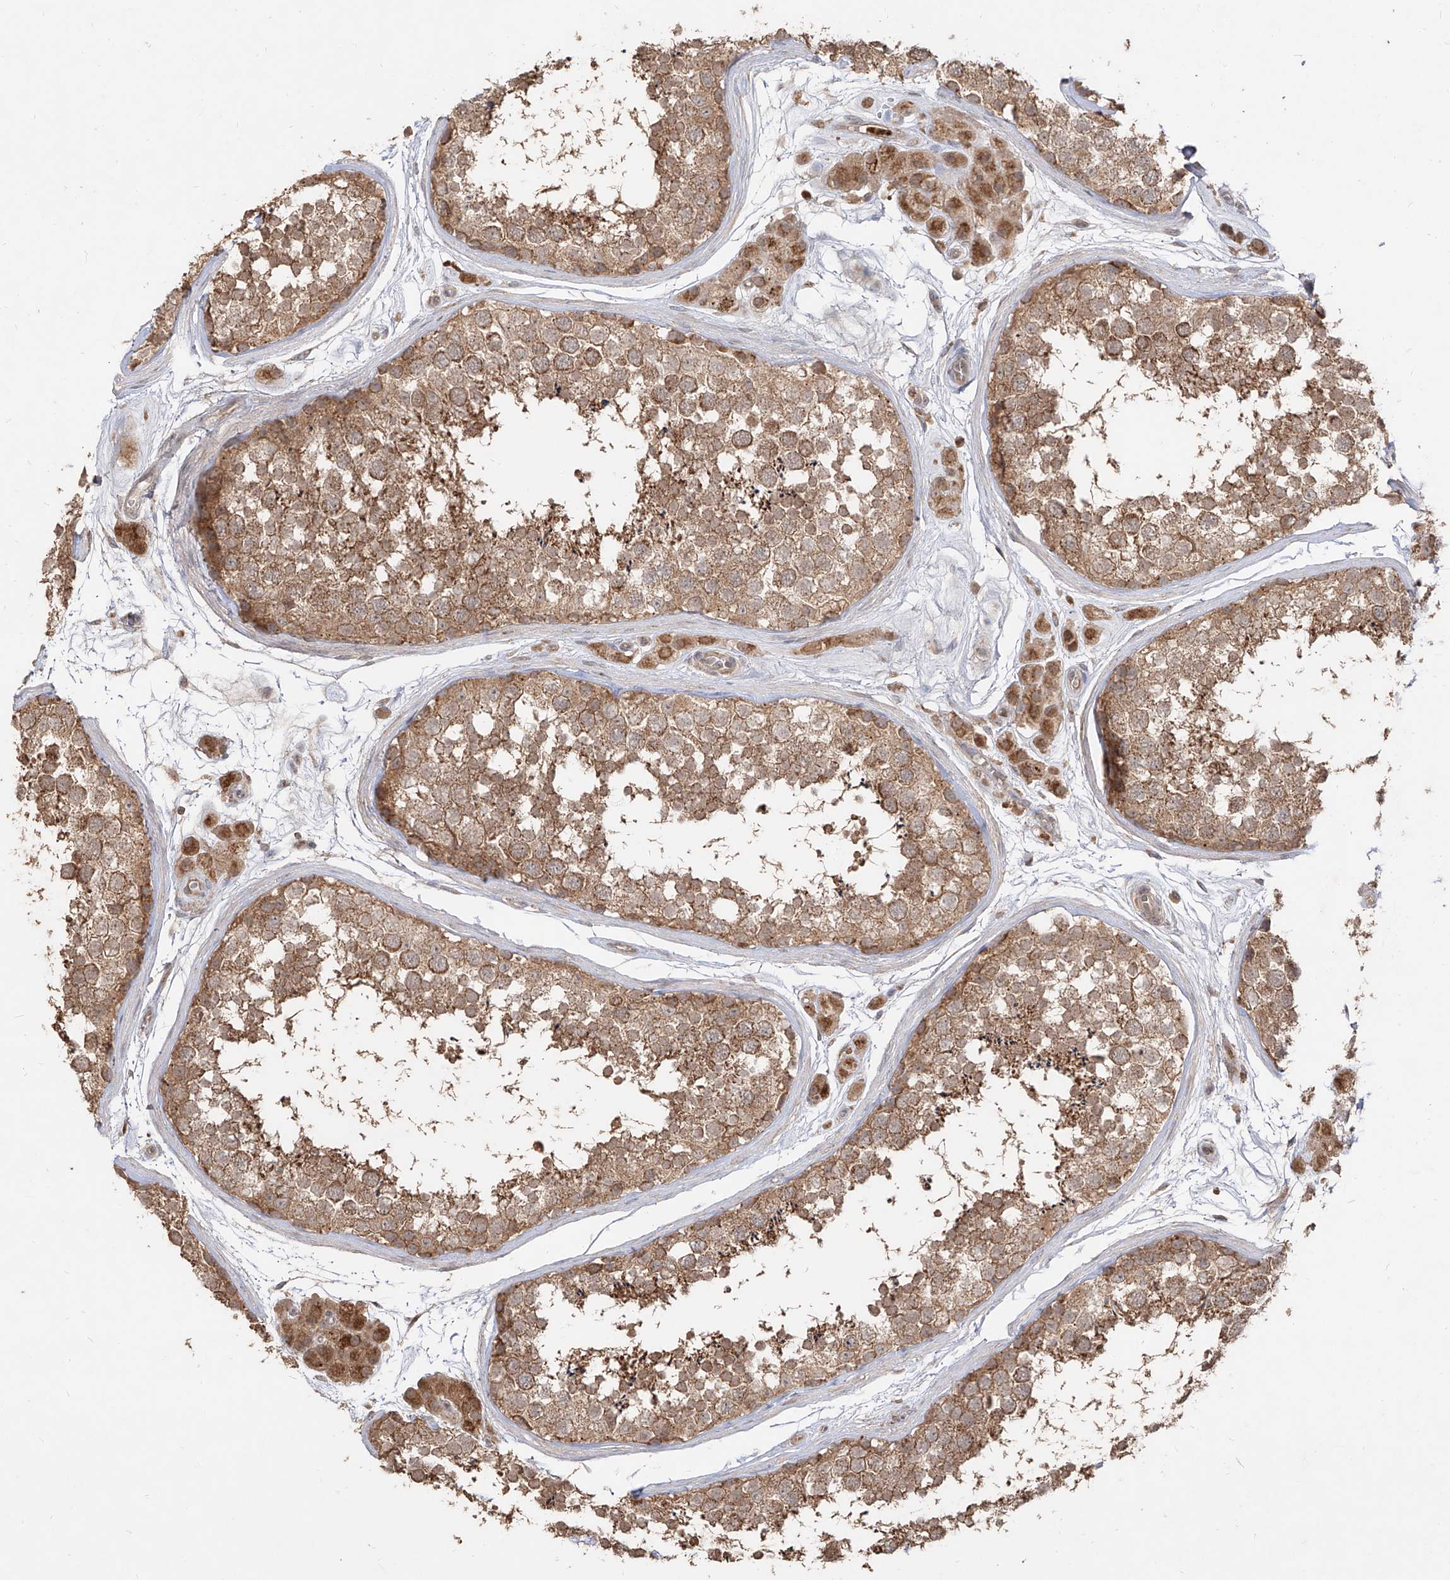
{"staining": {"intensity": "moderate", "quantity": ">75%", "location": "cytoplasmic/membranous"}, "tissue": "testis", "cell_type": "Cells in seminiferous ducts", "image_type": "normal", "snomed": [{"axis": "morphology", "description": "Normal tissue, NOS"}, {"axis": "topography", "description": "Testis"}], "caption": "Immunohistochemistry (IHC) (DAB) staining of normal human testis displays moderate cytoplasmic/membranous protein staining in about >75% of cells in seminiferous ducts. The staining was performed using DAB (3,3'-diaminobenzidine), with brown indicating positive protein expression. Nuclei are stained blue with hematoxylin.", "gene": "AIM2", "patient": {"sex": "male", "age": 56}}